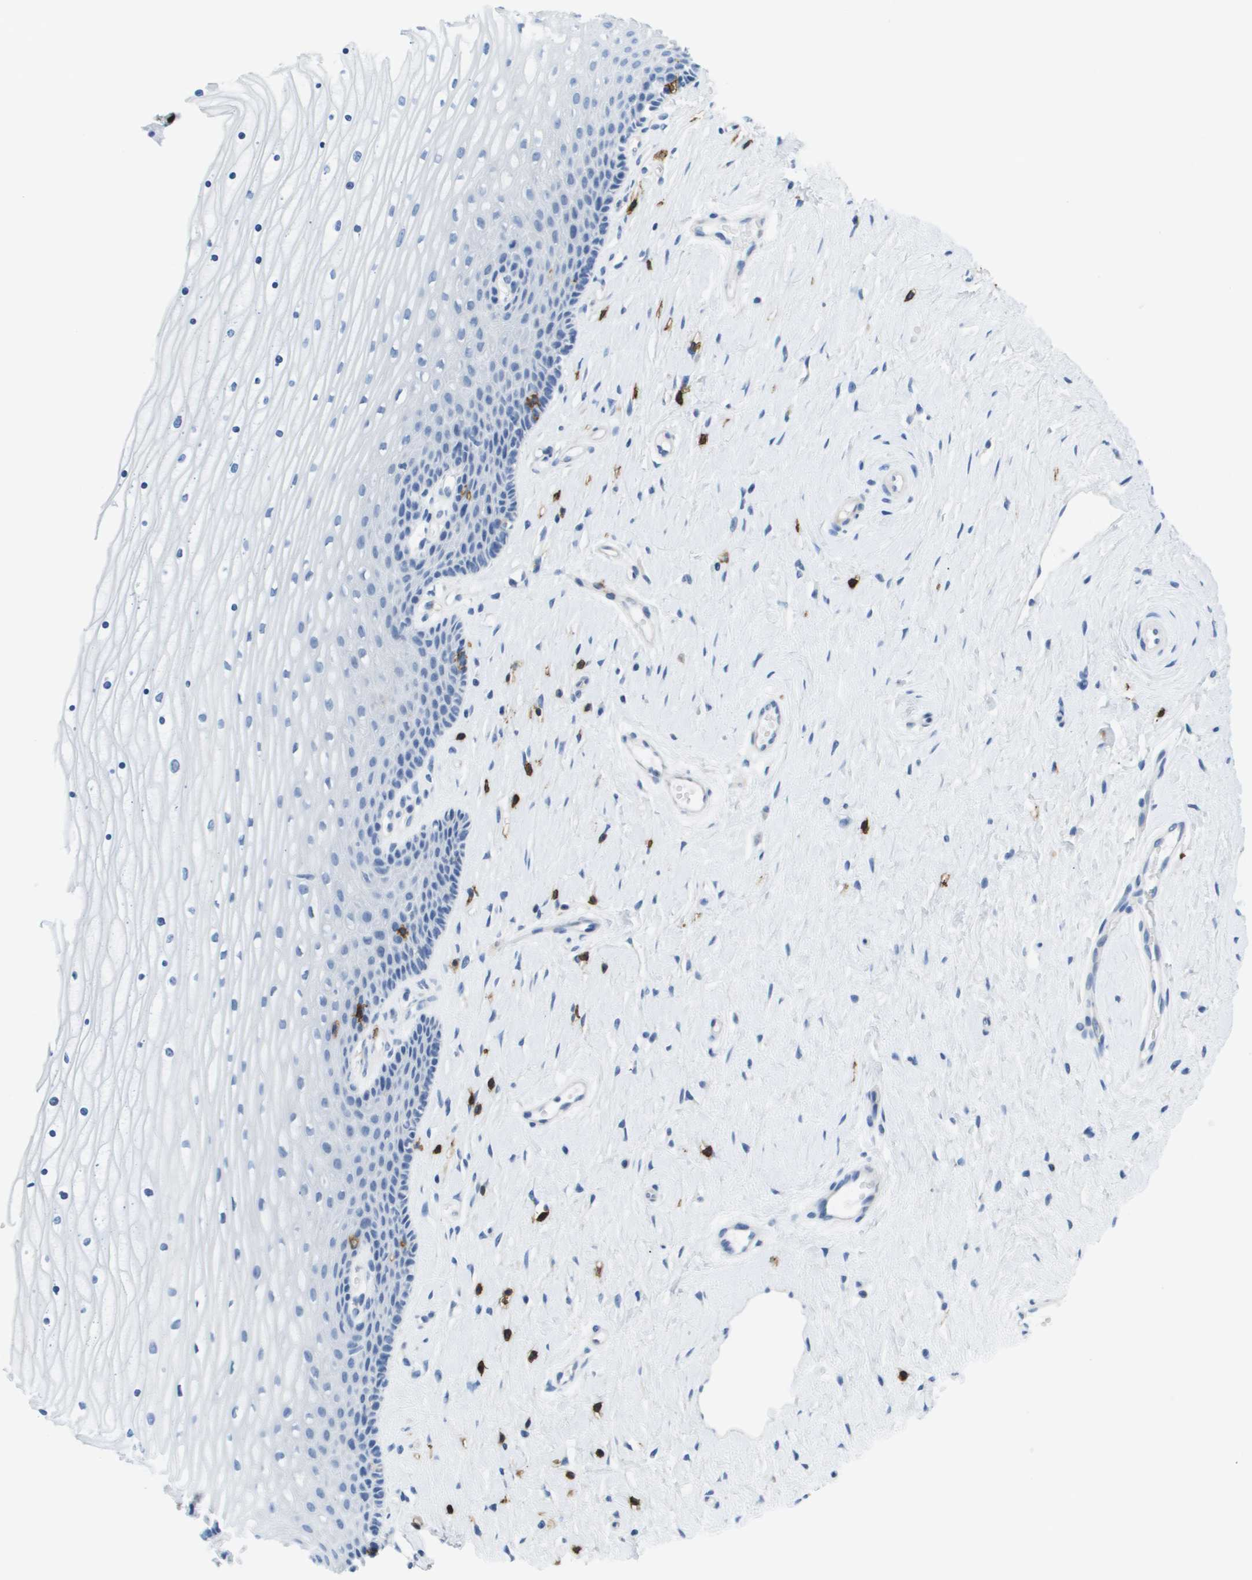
{"staining": {"intensity": "negative", "quantity": "none", "location": "none"}, "tissue": "cervix", "cell_type": "Squamous epithelial cells", "image_type": "normal", "snomed": [{"axis": "morphology", "description": "Normal tissue, NOS"}, {"axis": "topography", "description": "Cervix"}], "caption": "A histopathology image of human cervix is negative for staining in squamous epithelial cells. (DAB immunohistochemistry, high magnification).", "gene": "MS4A1", "patient": {"sex": "female", "age": 39}}